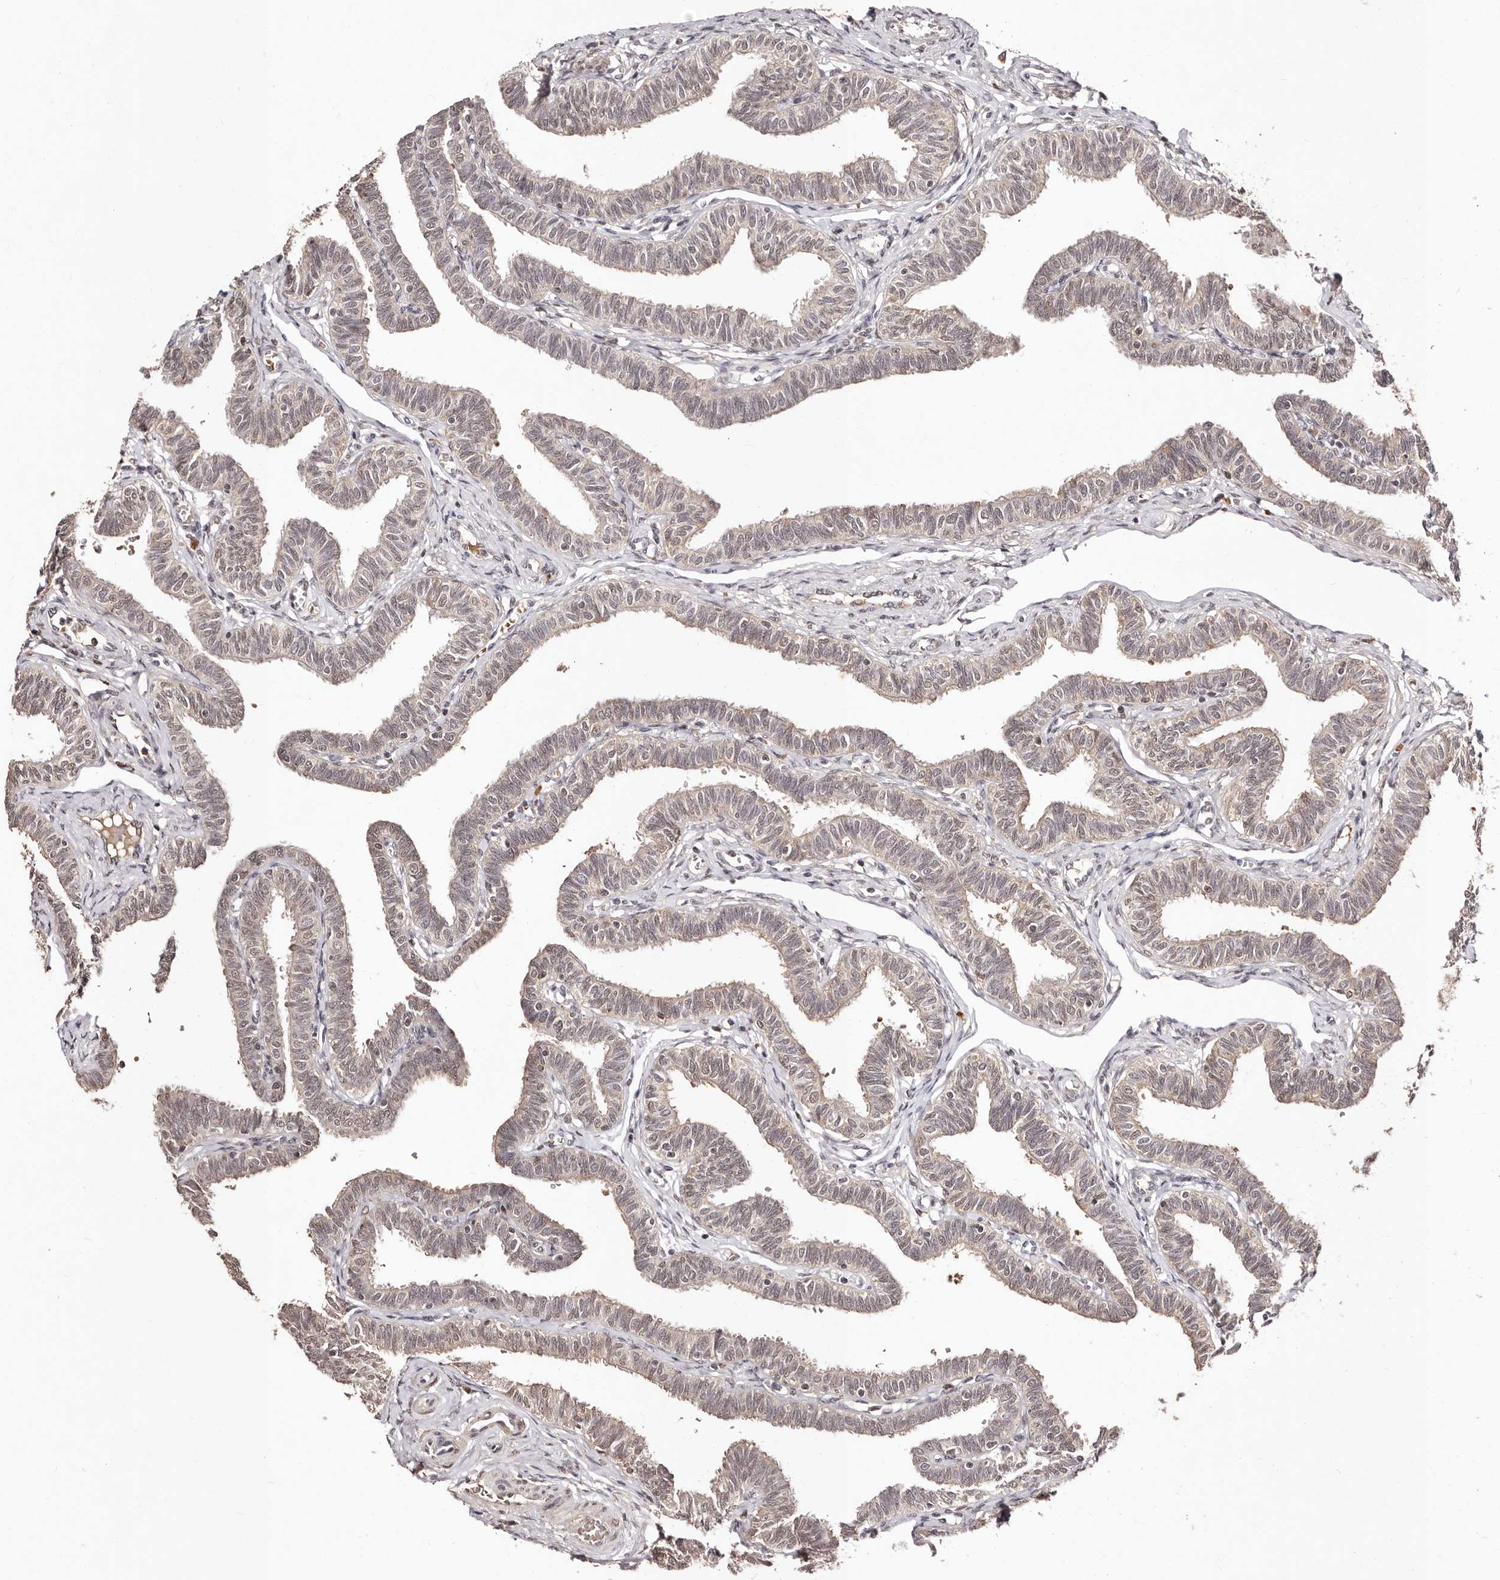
{"staining": {"intensity": "weak", "quantity": "25%-75%", "location": "nuclear"}, "tissue": "fallopian tube", "cell_type": "Glandular cells", "image_type": "normal", "snomed": [{"axis": "morphology", "description": "Normal tissue, NOS"}, {"axis": "topography", "description": "Fallopian tube"}, {"axis": "topography", "description": "Ovary"}], "caption": "This photomicrograph exhibits unremarkable fallopian tube stained with IHC to label a protein in brown. The nuclear of glandular cells show weak positivity for the protein. Nuclei are counter-stained blue.", "gene": "BICRAL", "patient": {"sex": "female", "age": 23}}